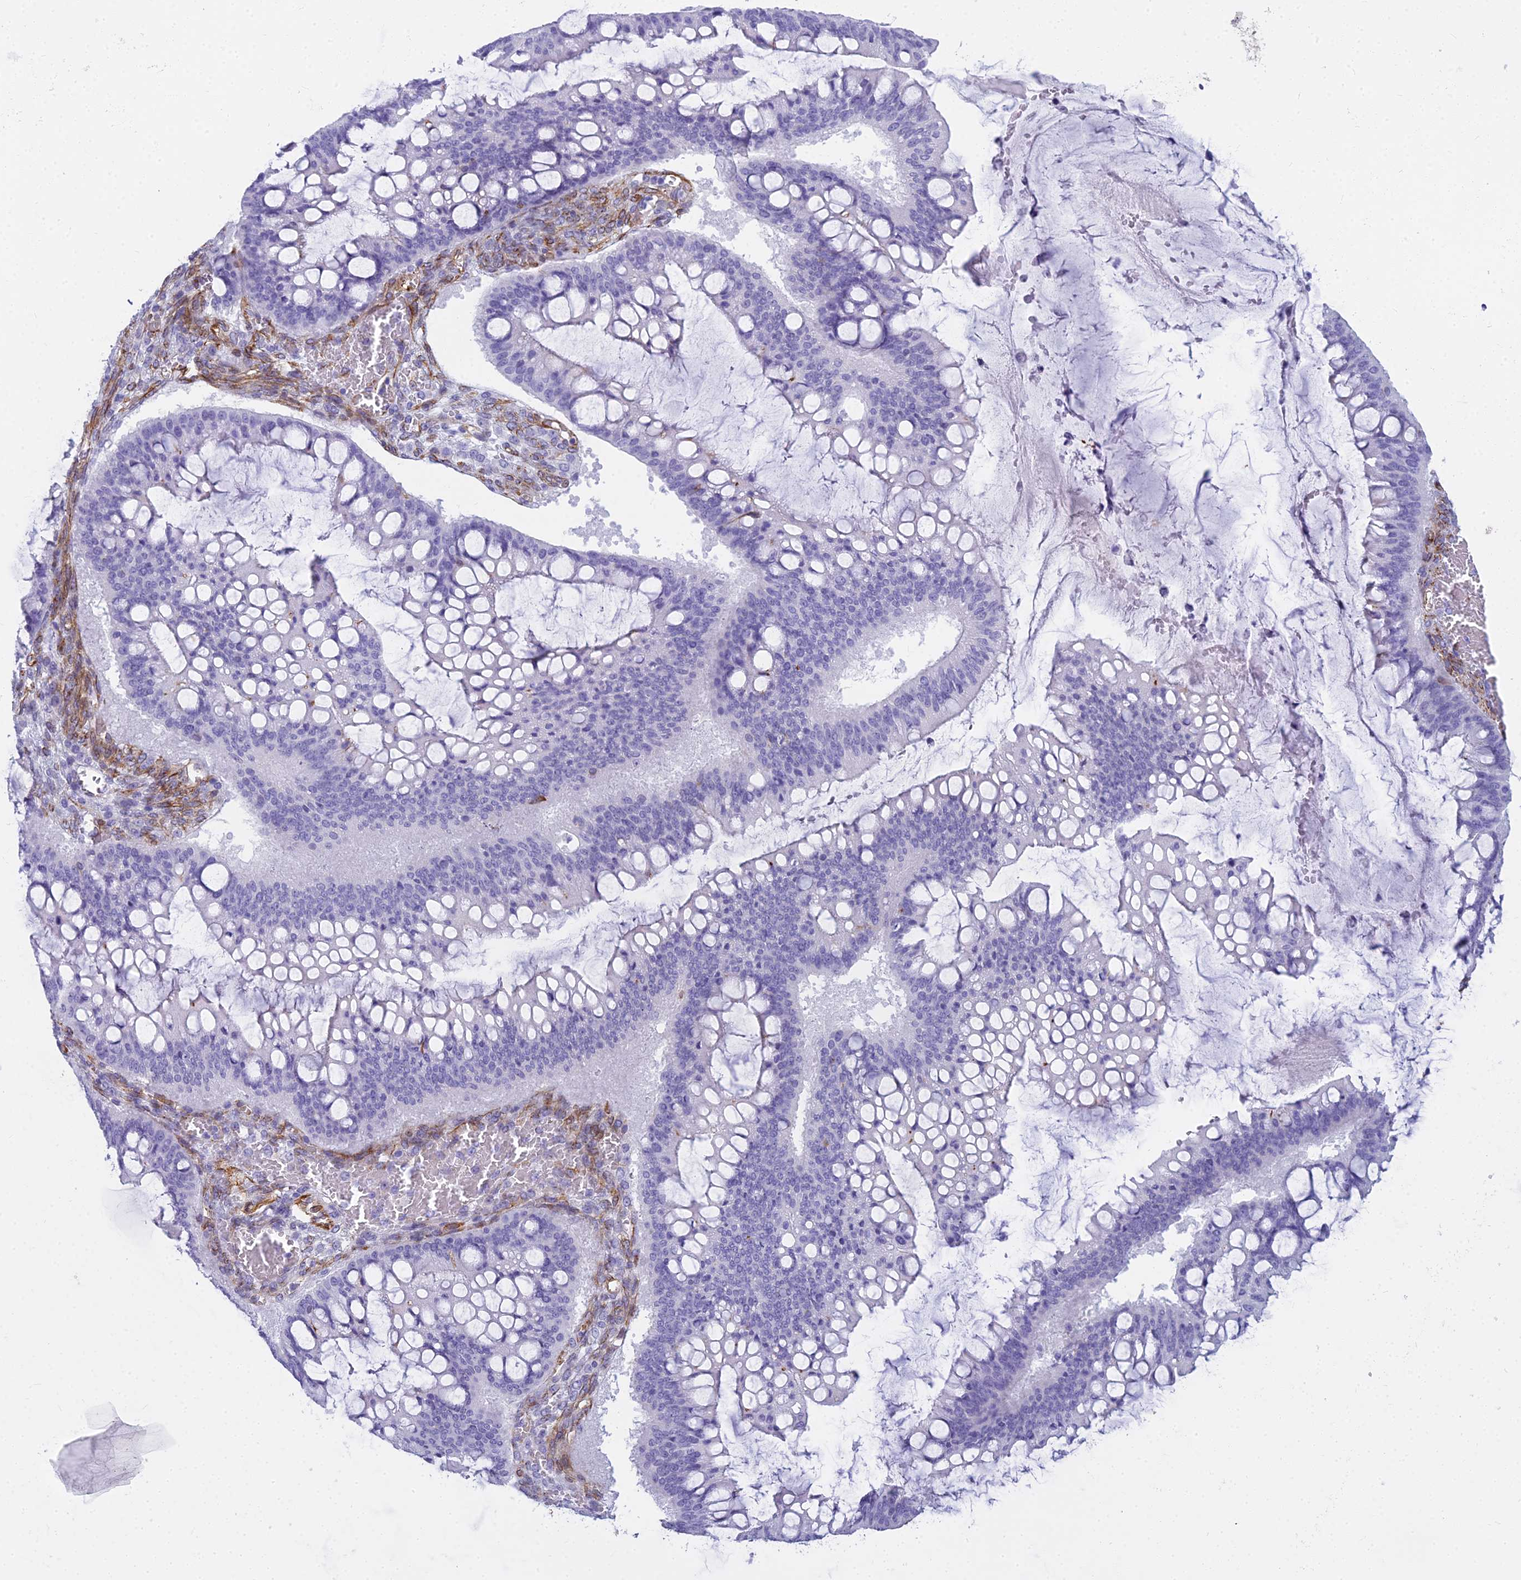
{"staining": {"intensity": "negative", "quantity": "none", "location": "none"}, "tissue": "ovarian cancer", "cell_type": "Tumor cells", "image_type": "cancer", "snomed": [{"axis": "morphology", "description": "Cystadenocarcinoma, mucinous, NOS"}, {"axis": "topography", "description": "Ovary"}], "caption": "This is a micrograph of IHC staining of ovarian mucinous cystadenocarcinoma, which shows no expression in tumor cells. (DAB immunohistochemistry with hematoxylin counter stain).", "gene": "EVI2A", "patient": {"sex": "female", "age": 73}}